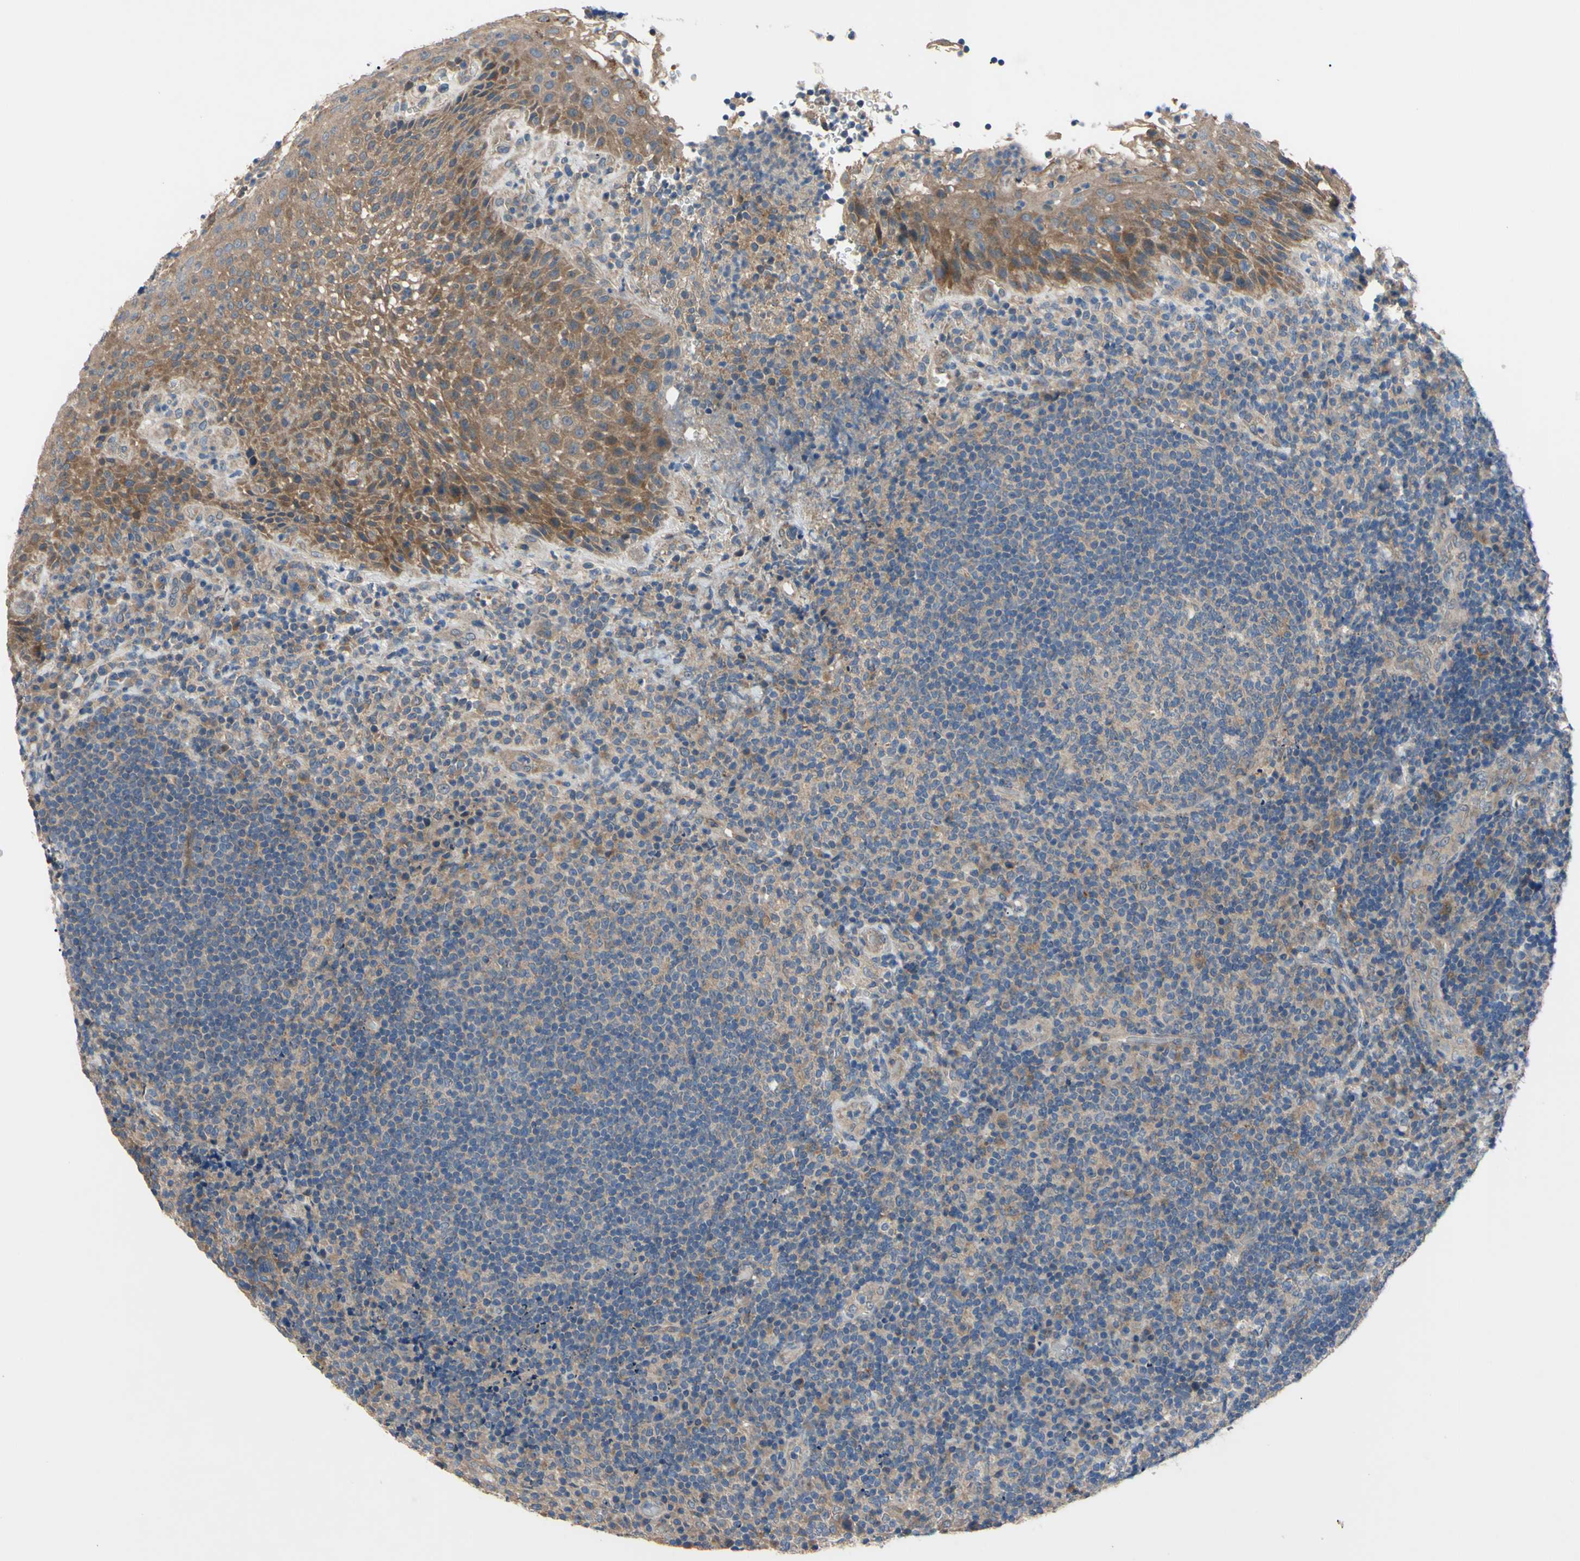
{"staining": {"intensity": "moderate", "quantity": "25%-75%", "location": "cytoplasmic/membranous"}, "tissue": "lymphoma", "cell_type": "Tumor cells", "image_type": "cancer", "snomed": [{"axis": "morphology", "description": "Malignant lymphoma, non-Hodgkin's type, High grade"}, {"axis": "topography", "description": "Tonsil"}], "caption": "Tumor cells exhibit moderate cytoplasmic/membranous staining in about 25%-75% of cells in lymphoma.", "gene": "HILPDA", "patient": {"sex": "female", "age": 36}}